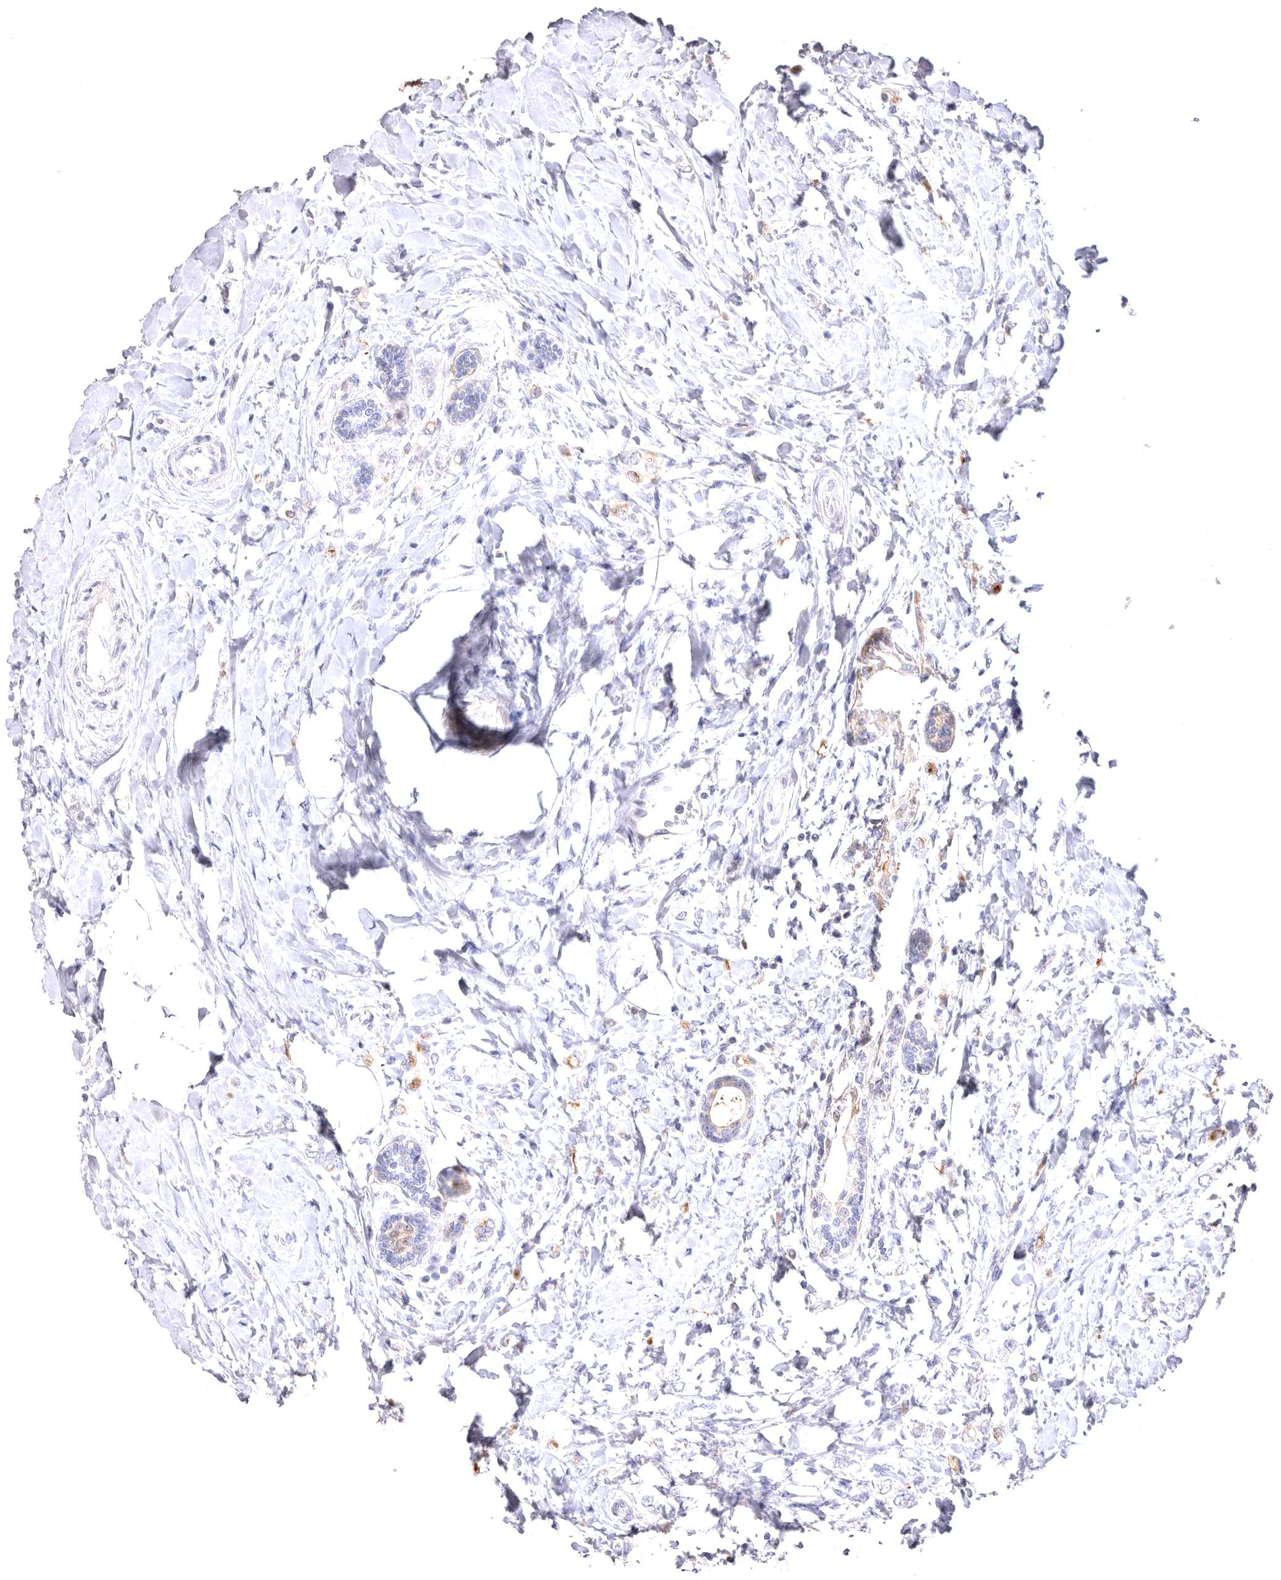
{"staining": {"intensity": "negative", "quantity": "none", "location": "none"}, "tissue": "breast cancer", "cell_type": "Tumor cells", "image_type": "cancer", "snomed": [{"axis": "morphology", "description": "Normal tissue, NOS"}, {"axis": "morphology", "description": "Lobular carcinoma"}, {"axis": "topography", "description": "Breast"}], "caption": "The image displays no significant staining in tumor cells of breast cancer.", "gene": "VPS45", "patient": {"sex": "female", "age": 47}}